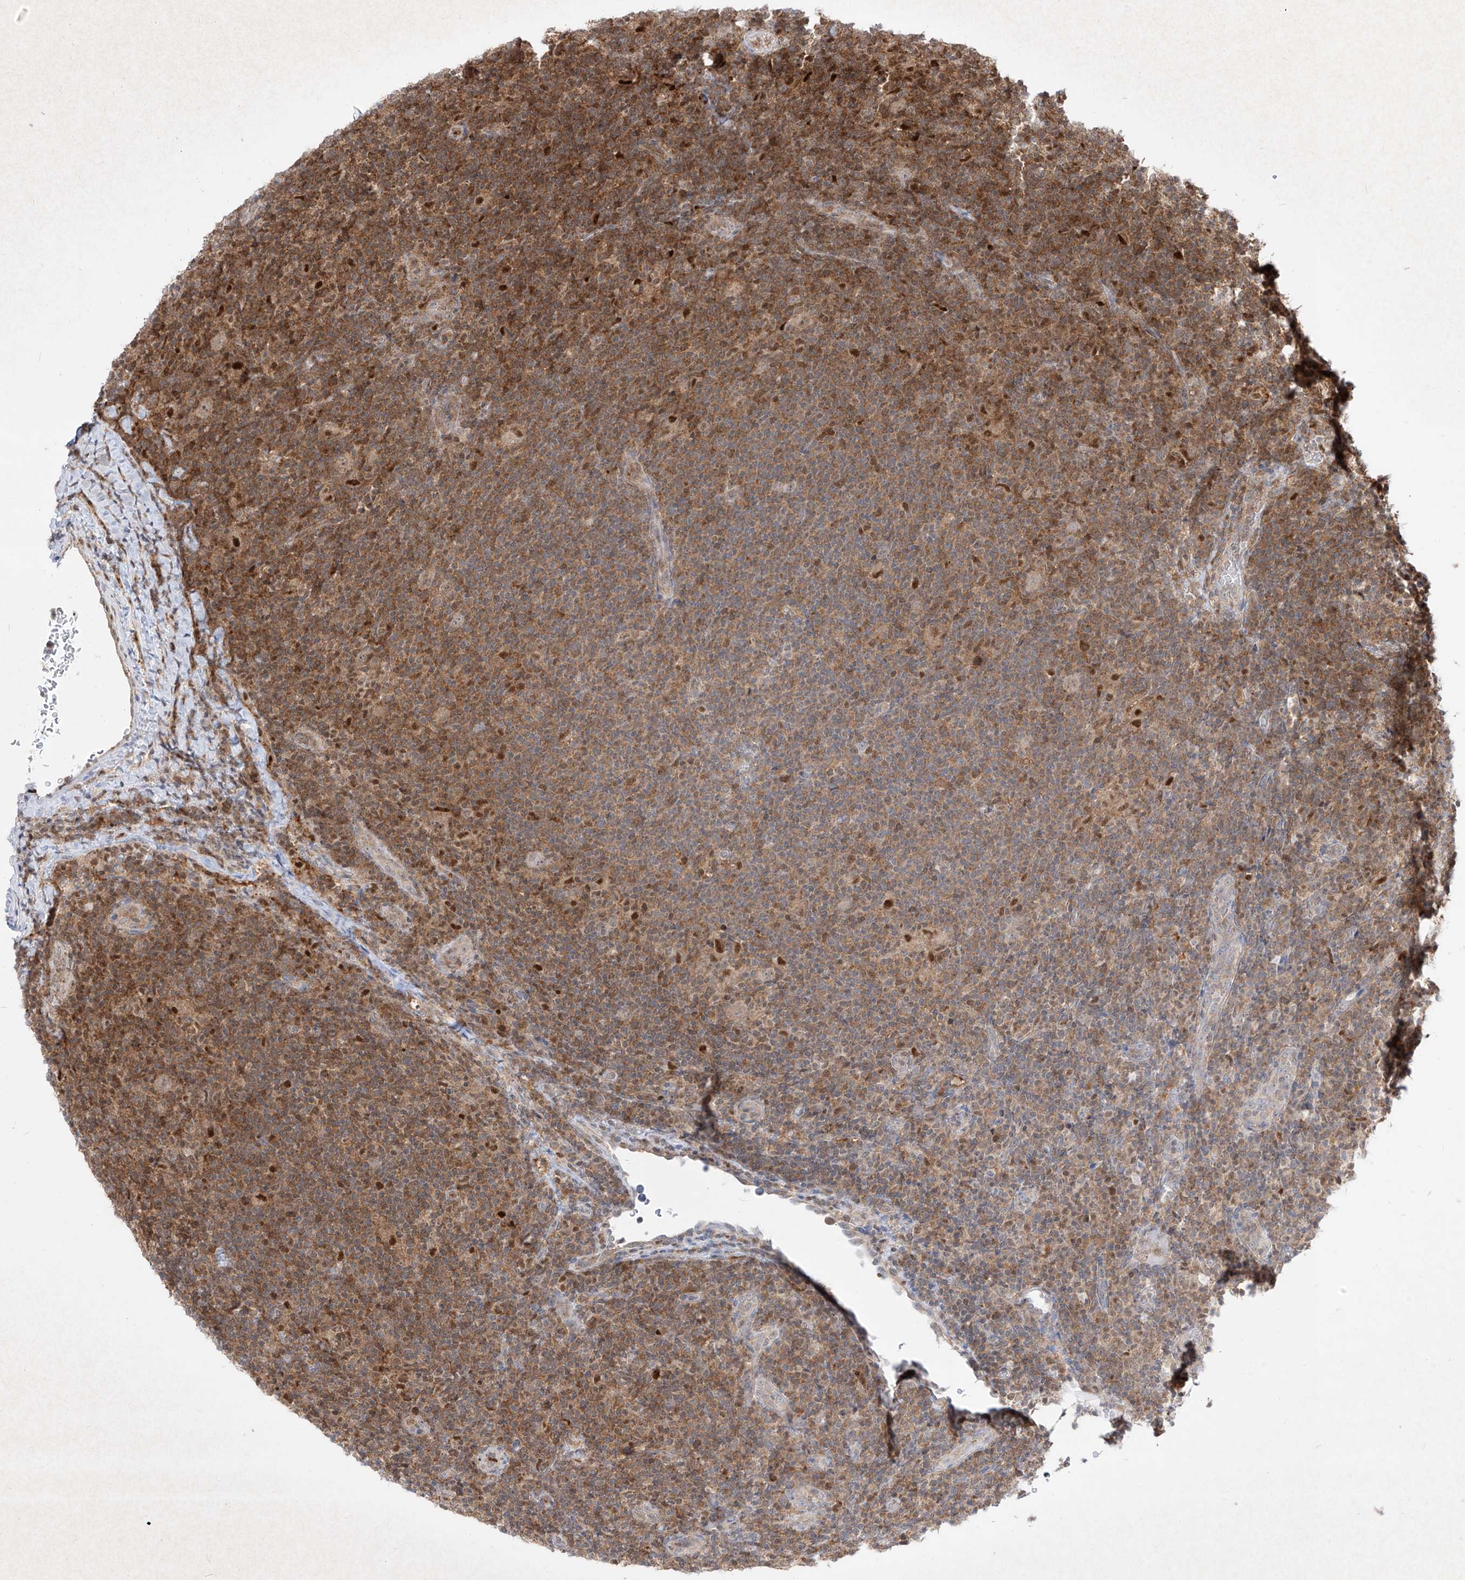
{"staining": {"intensity": "weak", "quantity": ">75%", "location": "nuclear"}, "tissue": "lymphoma", "cell_type": "Tumor cells", "image_type": "cancer", "snomed": [{"axis": "morphology", "description": "Hodgkin's disease, NOS"}, {"axis": "topography", "description": "Lymph node"}], "caption": "Immunohistochemistry (IHC) histopathology image of human Hodgkin's disease stained for a protein (brown), which exhibits low levels of weak nuclear staining in about >75% of tumor cells.", "gene": "PSMB10", "patient": {"sex": "female", "age": 57}}